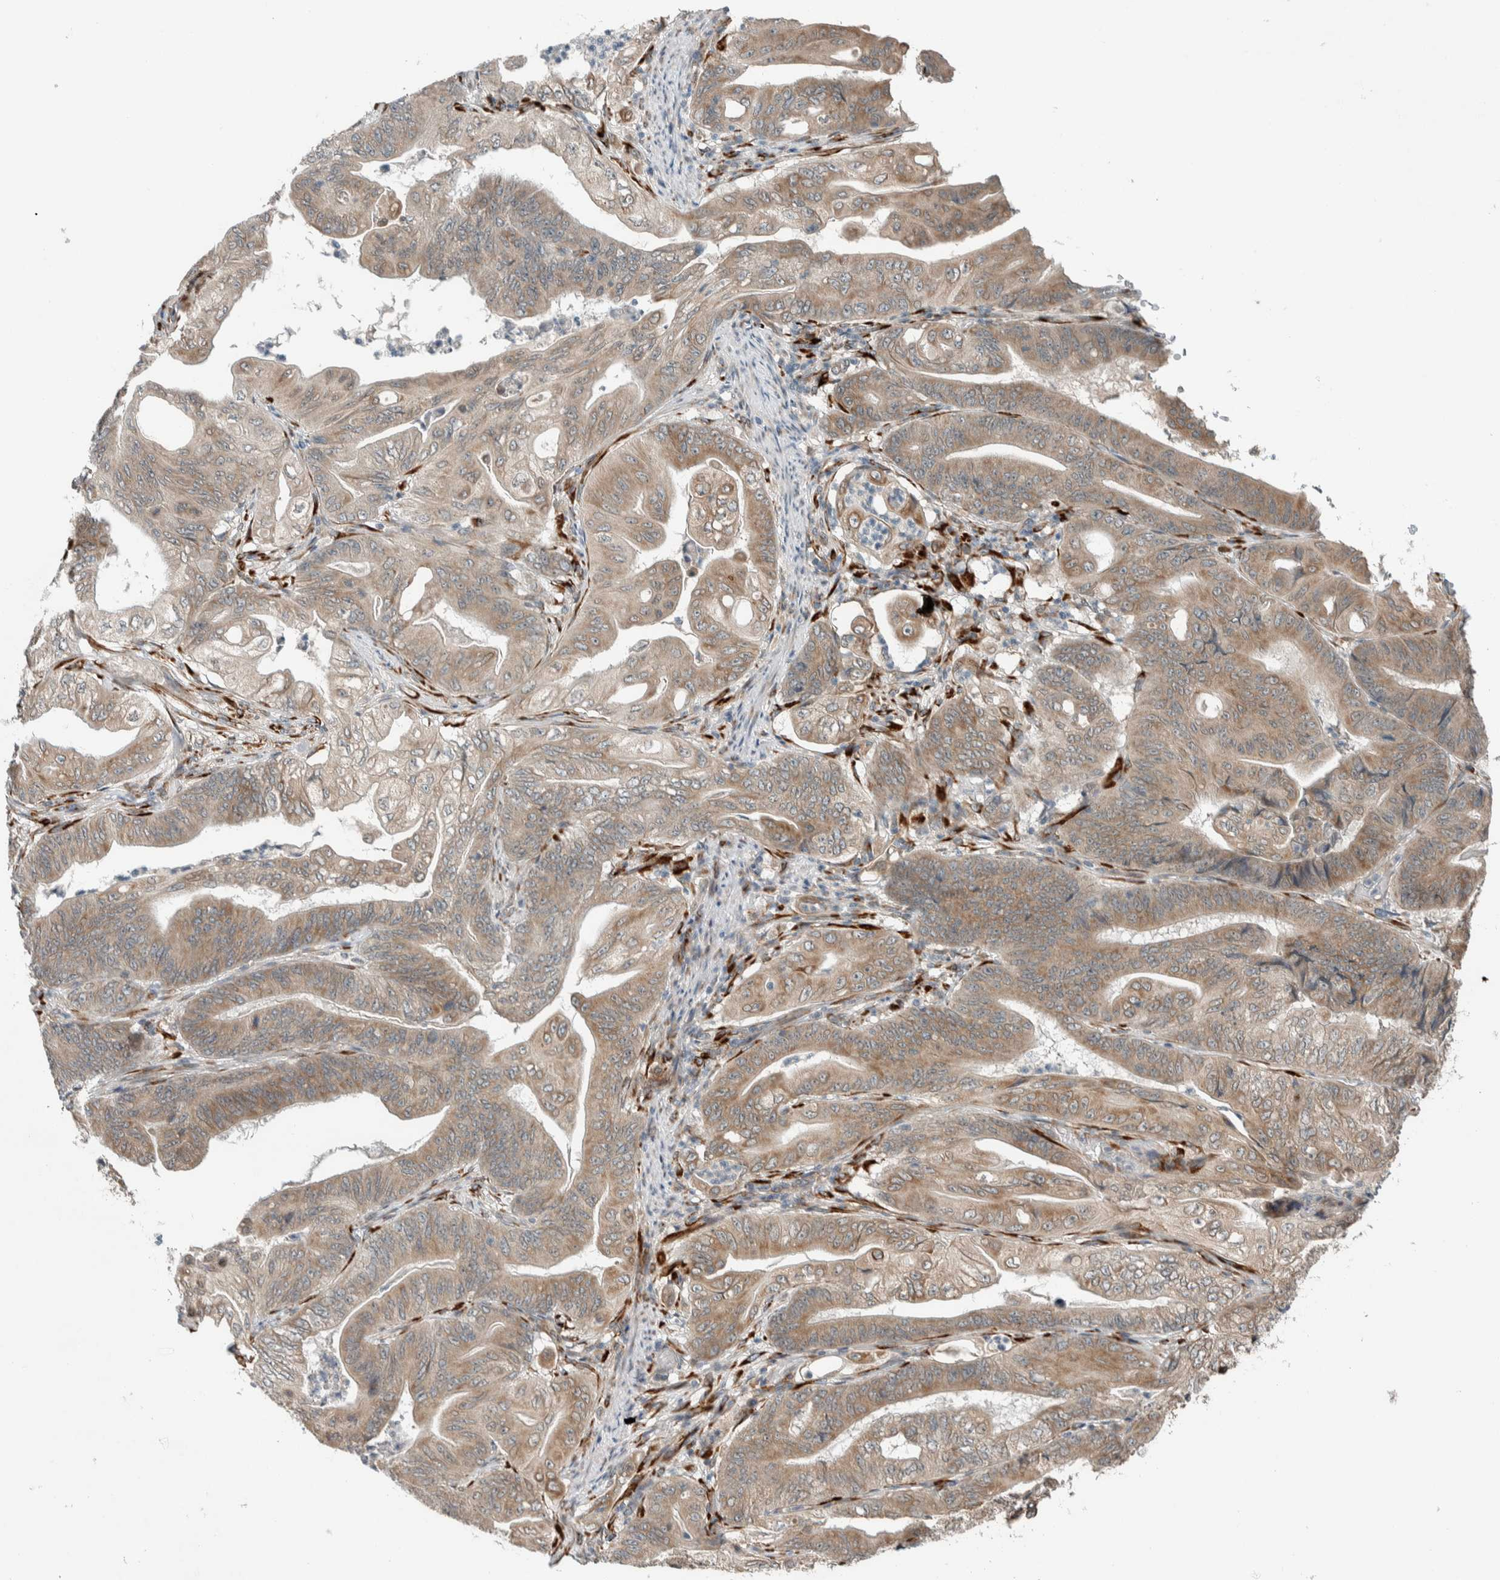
{"staining": {"intensity": "moderate", "quantity": "25%-75%", "location": "cytoplasmic/membranous"}, "tissue": "stomach cancer", "cell_type": "Tumor cells", "image_type": "cancer", "snomed": [{"axis": "morphology", "description": "Adenocarcinoma, NOS"}, {"axis": "topography", "description": "Stomach"}], "caption": "Adenocarcinoma (stomach) stained for a protein (brown) exhibits moderate cytoplasmic/membranous positive staining in about 25%-75% of tumor cells.", "gene": "CTBP2", "patient": {"sex": "female", "age": 73}}